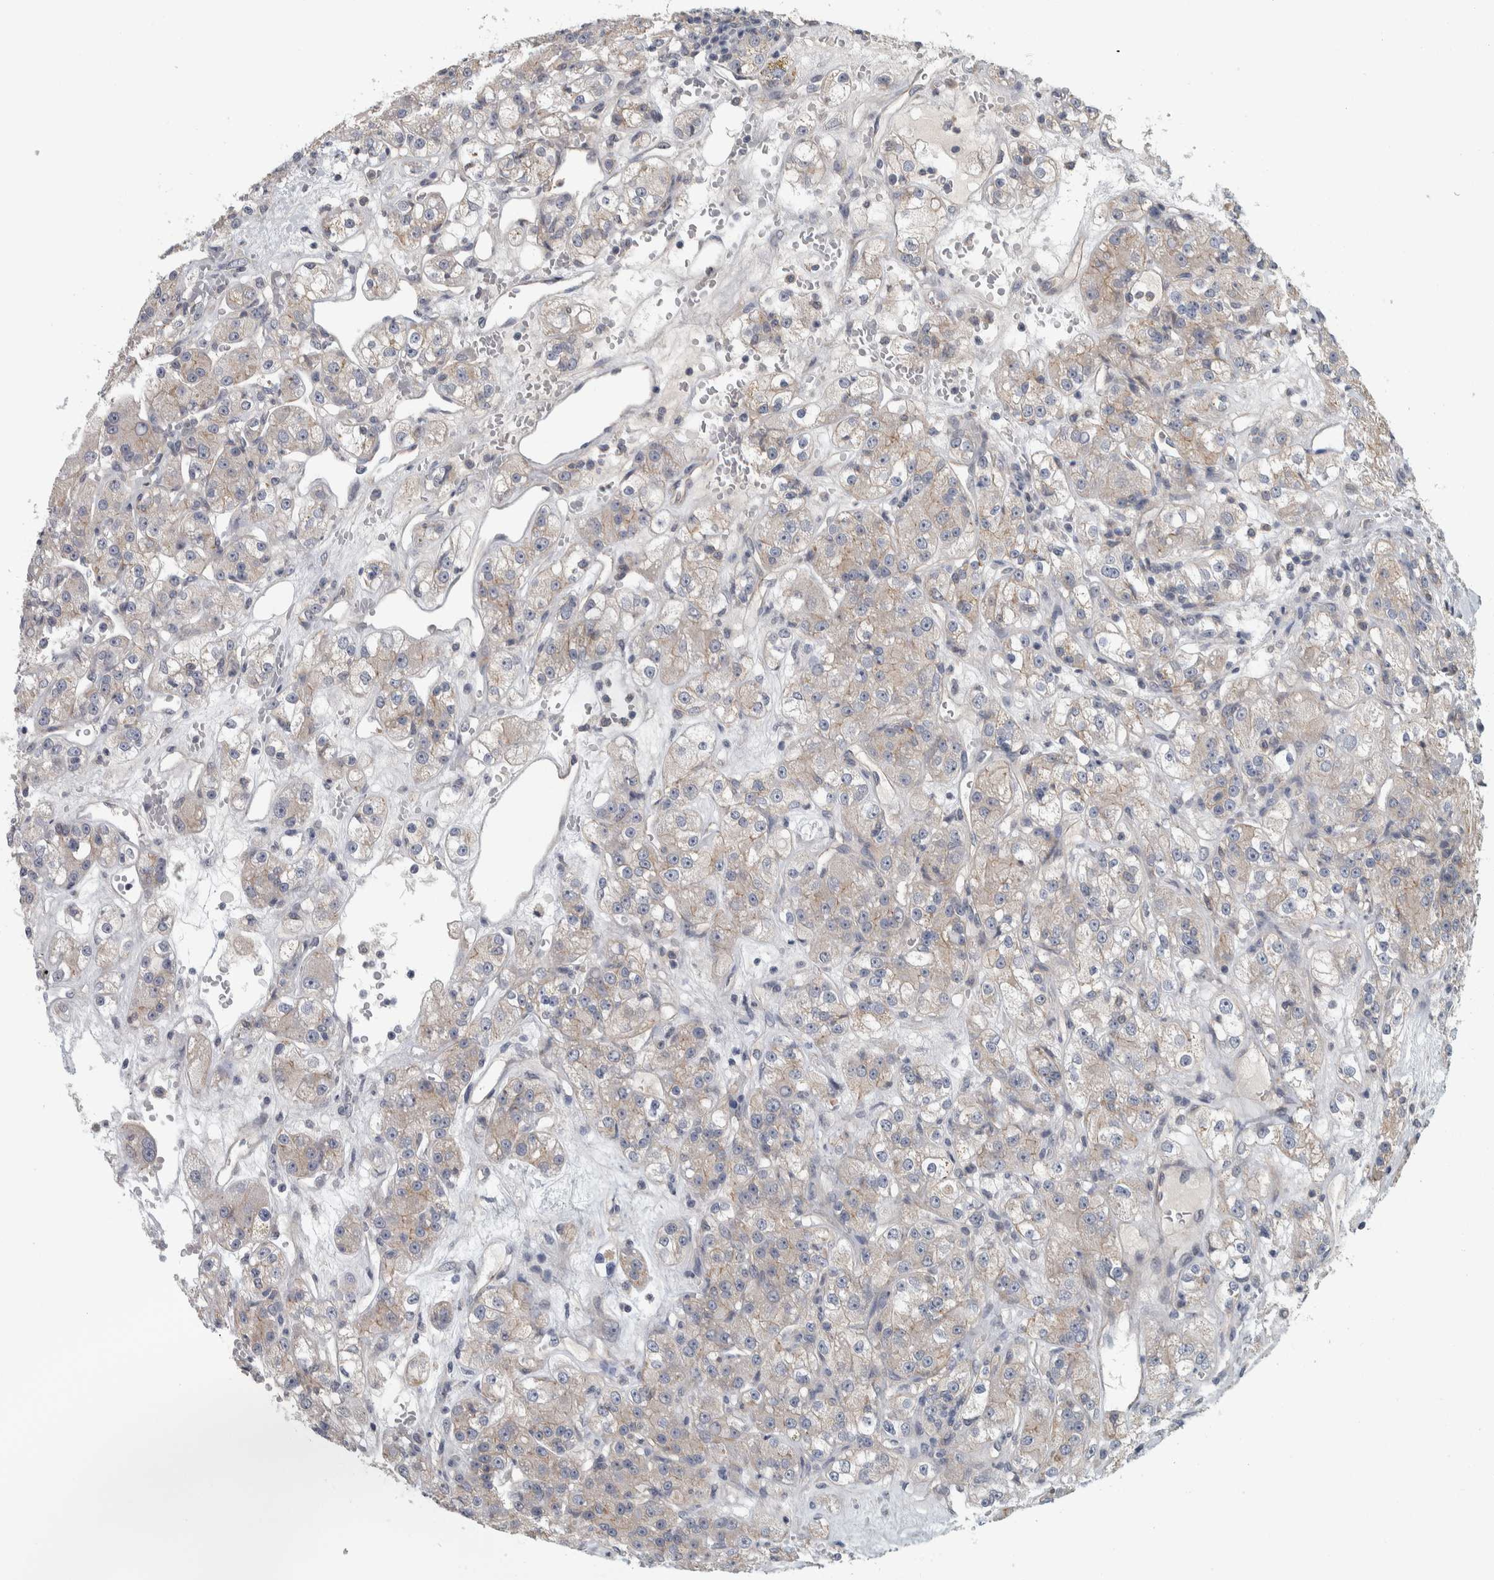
{"staining": {"intensity": "weak", "quantity": "<25%", "location": "cytoplasmic/membranous"}, "tissue": "renal cancer", "cell_type": "Tumor cells", "image_type": "cancer", "snomed": [{"axis": "morphology", "description": "Normal tissue, NOS"}, {"axis": "morphology", "description": "Adenocarcinoma, NOS"}, {"axis": "topography", "description": "Kidney"}], "caption": "A micrograph of human renal adenocarcinoma is negative for staining in tumor cells.", "gene": "KCNJ3", "patient": {"sex": "male", "age": 61}}